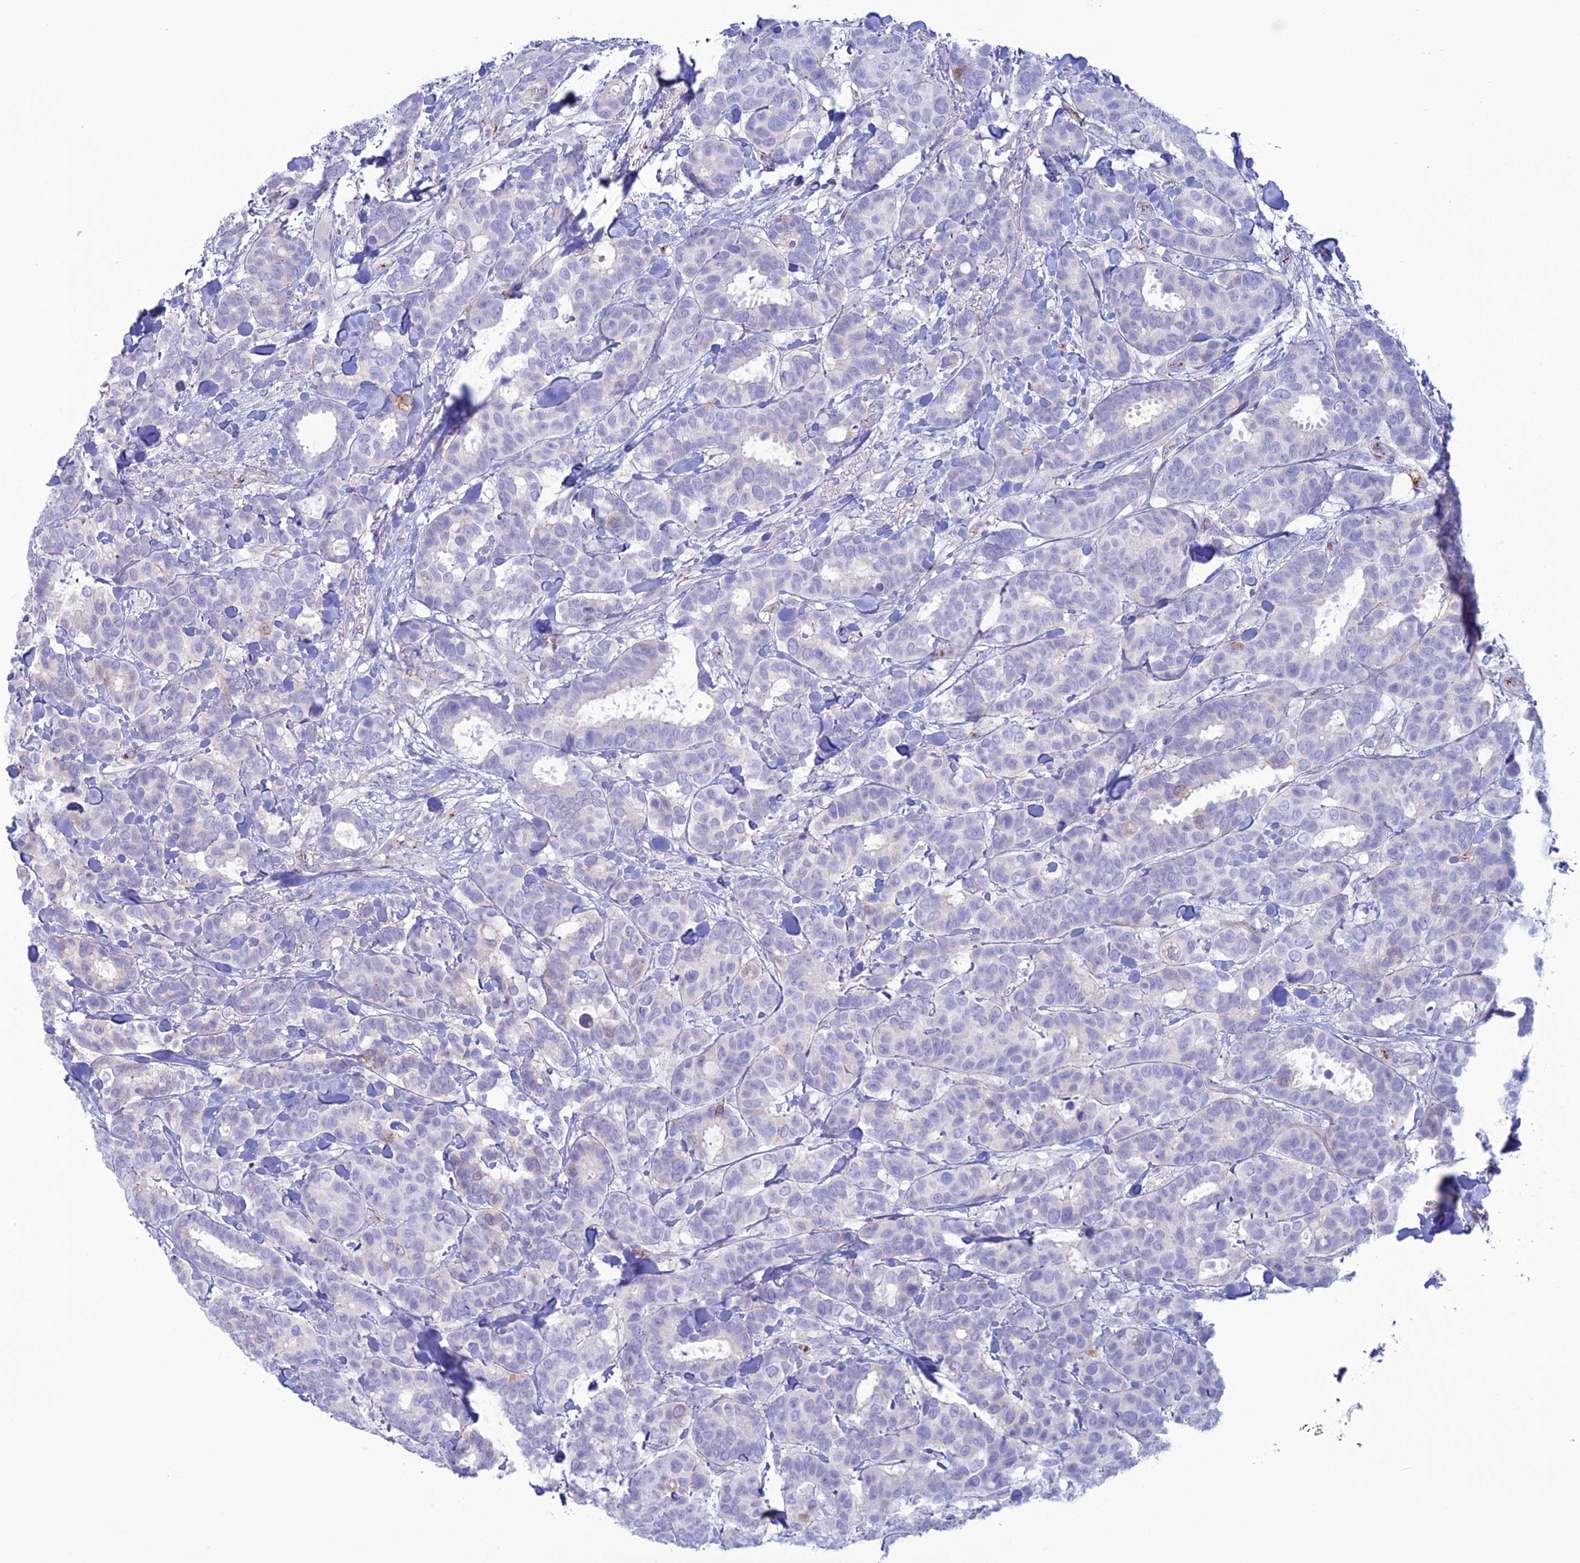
{"staining": {"intensity": "negative", "quantity": "none", "location": "none"}, "tissue": "breast cancer", "cell_type": "Tumor cells", "image_type": "cancer", "snomed": [{"axis": "morphology", "description": "Normal tissue, NOS"}, {"axis": "morphology", "description": "Duct carcinoma"}, {"axis": "topography", "description": "Breast"}], "caption": "IHC photomicrograph of neoplastic tissue: human breast intraductal carcinoma stained with DAB demonstrates no significant protein expression in tumor cells. Brightfield microscopy of immunohistochemistry stained with DAB (brown) and hematoxylin (blue), captured at high magnification.", "gene": "CDC42EP5", "patient": {"sex": "female", "age": 87}}